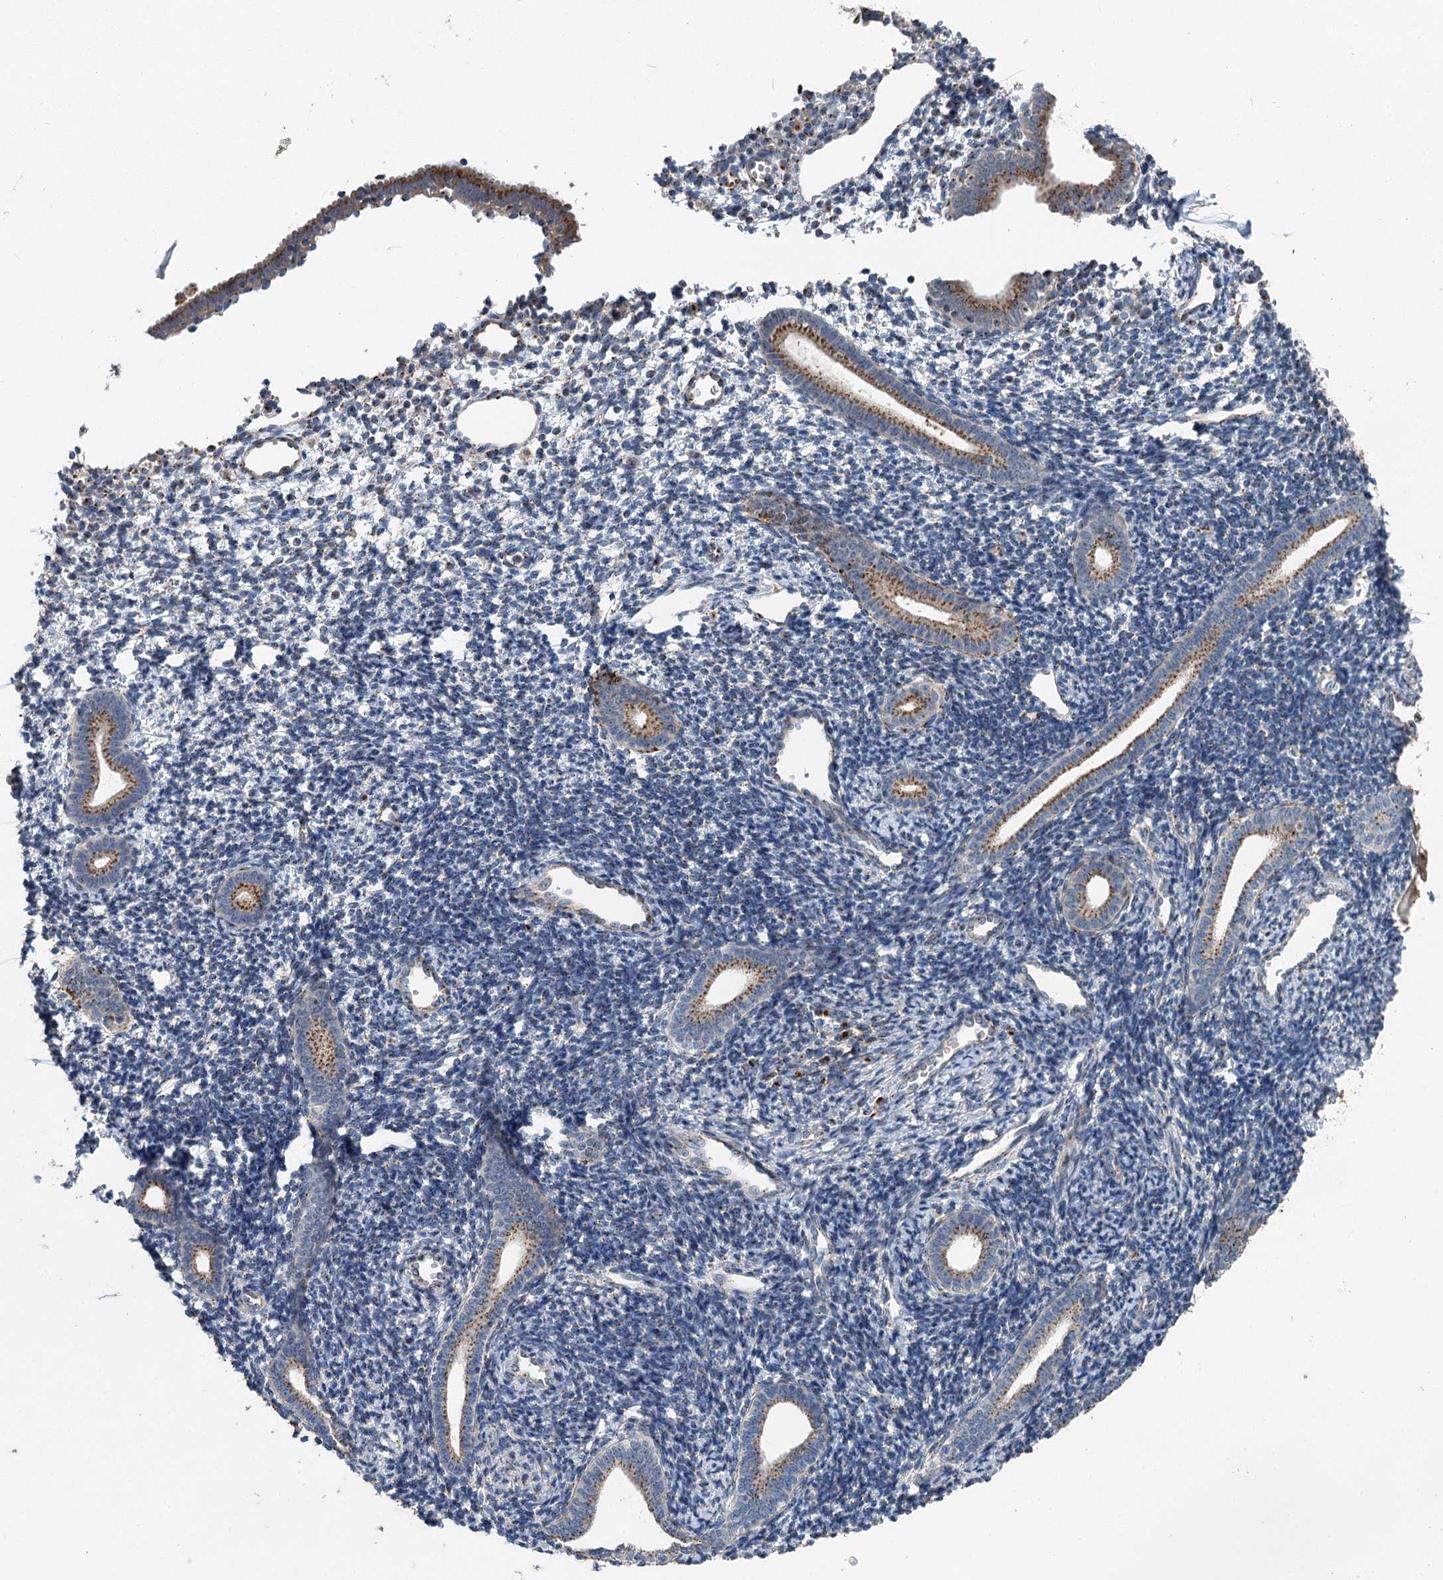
{"staining": {"intensity": "moderate", "quantity": "25%-75%", "location": "cytoplasmic/membranous"}, "tissue": "endometrium", "cell_type": "Cells in endometrial stroma", "image_type": "normal", "snomed": [{"axis": "morphology", "description": "Normal tissue, NOS"}, {"axis": "topography", "description": "Endometrium"}], "caption": "About 25%-75% of cells in endometrial stroma in normal human endometrium show moderate cytoplasmic/membranous protein staining as visualized by brown immunohistochemical staining.", "gene": "ITIH5", "patient": {"sex": "female", "age": 56}}